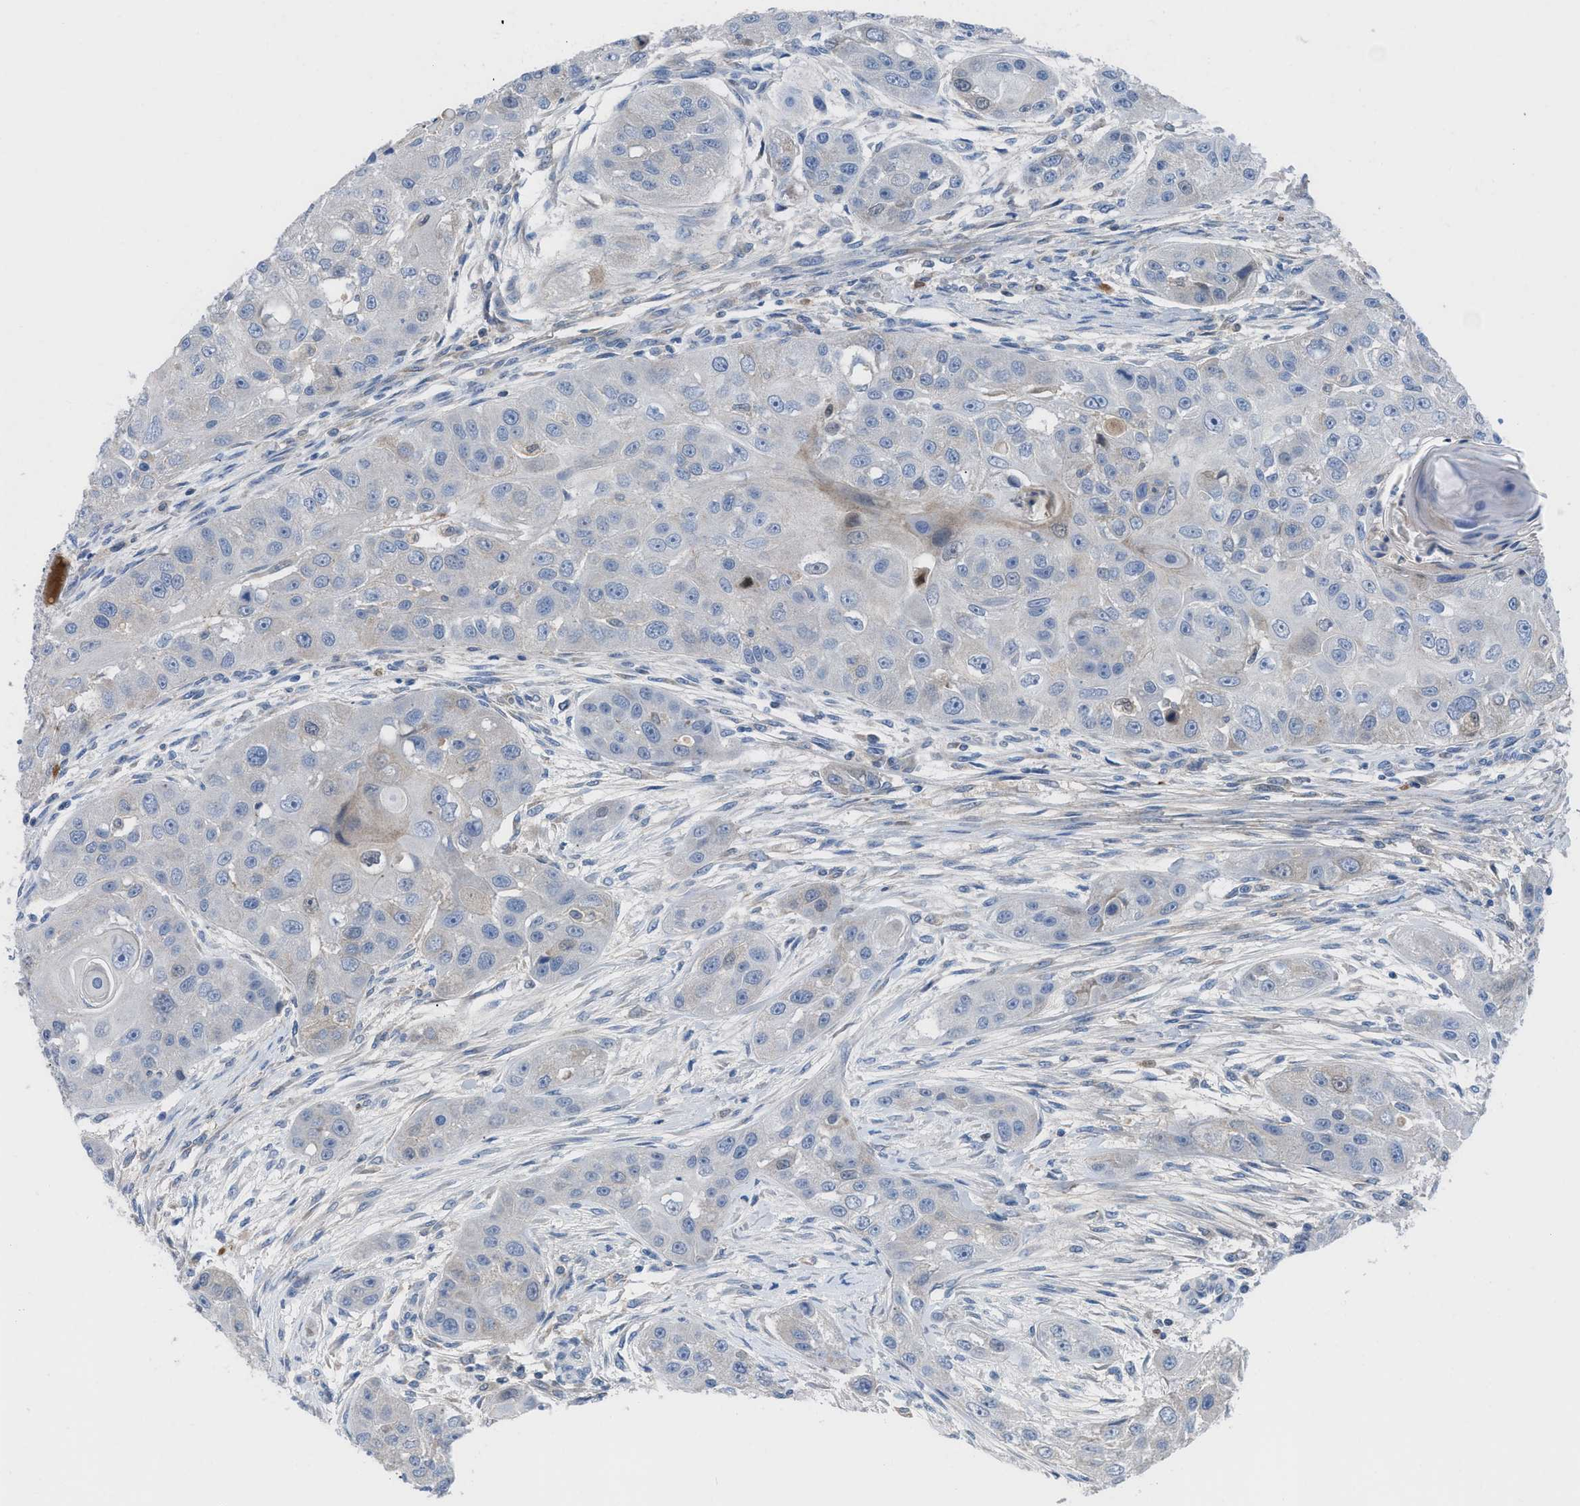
{"staining": {"intensity": "negative", "quantity": "none", "location": "none"}, "tissue": "head and neck cancer", "cell_type": "Tumor cells", "image_type": "cancer", "snomed": [{"axis": "morphology", "description": "Normal tissue, NOS"}, {"axis": "morphology", "description": "Squamous cell carcinoma, NOS"}, {"axis": "topography", "description": "Skeletal muscle"}, {"axis": "topography", "description": "Head-Neck"}], "caption": "A photomicrograph of squamous cell carcinoma (head and neck) stained for a protein reveals no brown staining in tumor cells. Brightfield microscopy of immunohistochemistry (IHC) stained with DAB (brown) and hematoxylin (blue), captured at high magnification.", "gene": "HPX", "patient": {"sex": "male", "age": 51}}